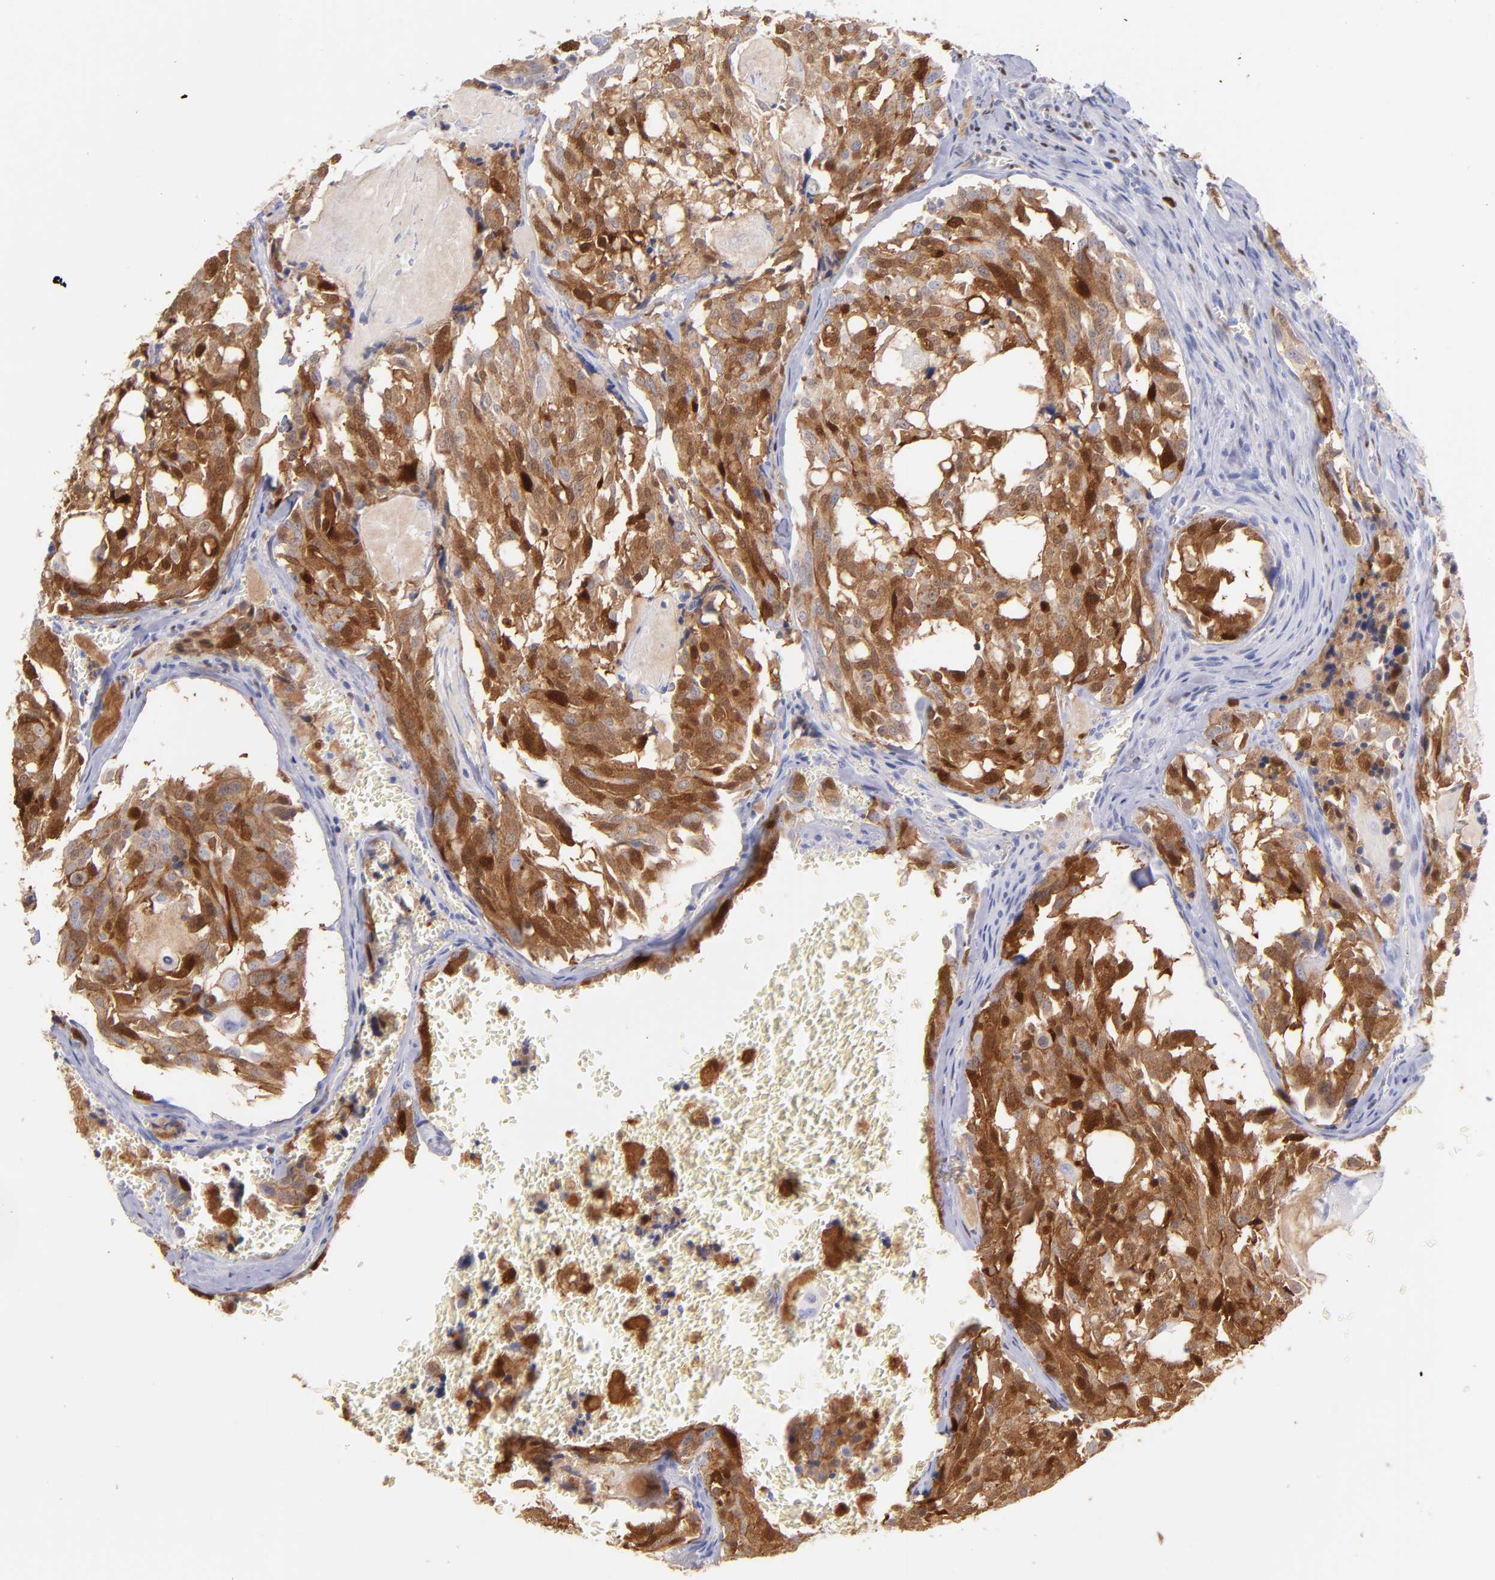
{"staining": {"intensity": "strong", "quantity": ">75%", "location": "cytoplasmic/membranous"}, "tissue": "thyroid cancer", "cell_type": "Tumor cells", "image_type": "cancer", "snomed": [{"axis": "morphology", "description": "Carcinoma, NOS"}, {"axis": "morphology", "description": "Carcinoid, malignant, NOS"}, {"axis": "topography", "description": "Thyroid gland"}], "caption": "Thyroid cancer stained with a protein marker reveals strong staining in tumor cells.", "gene": "SCGN", "patient": {"sex": "male", "age": 33}}